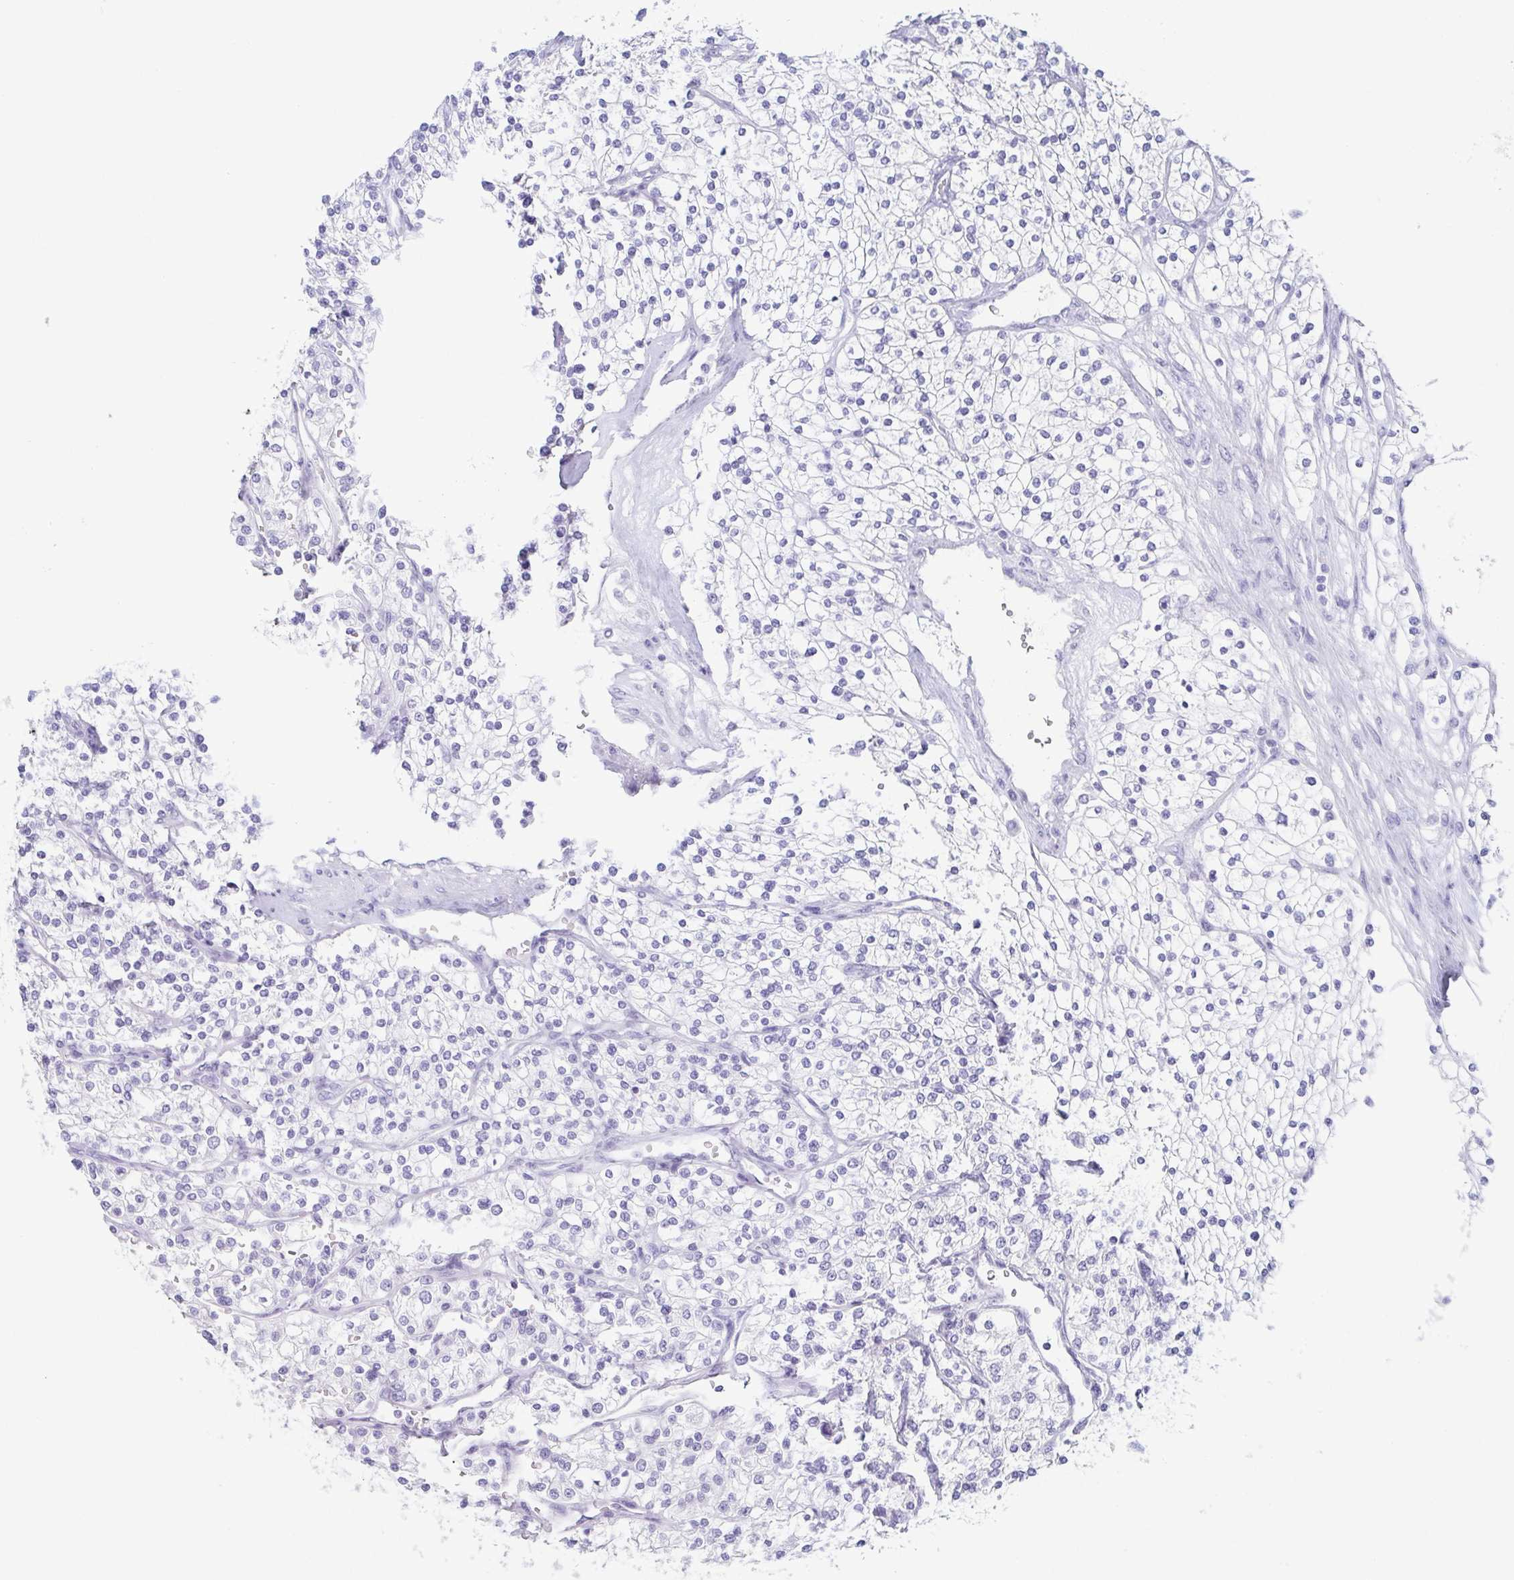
{"staining": {"intensity": "negative", "quantity": "none", "location": "none"}, "tissue": "renal cancer", "cell_type": "Tumor cells", "image_type": "cancer", "snomed": [{"axis": "morphology", "description": "Adenocarcinoma, NOS"}, {"axis": "topography", "description": "Kidney"}], "caption": "Renal cancer (adenocarcinoma) was stained to show a protein in brown. There is no significant expression in tumor cells. (Stains: DAB (3,3'-diaminobenzidine) IHC with hematoxylin counter stain, Microscopy: brightfield microscopy at high magnification).", "gene": "ZG16B", "patient": {"sex": "male", "age": 80}}